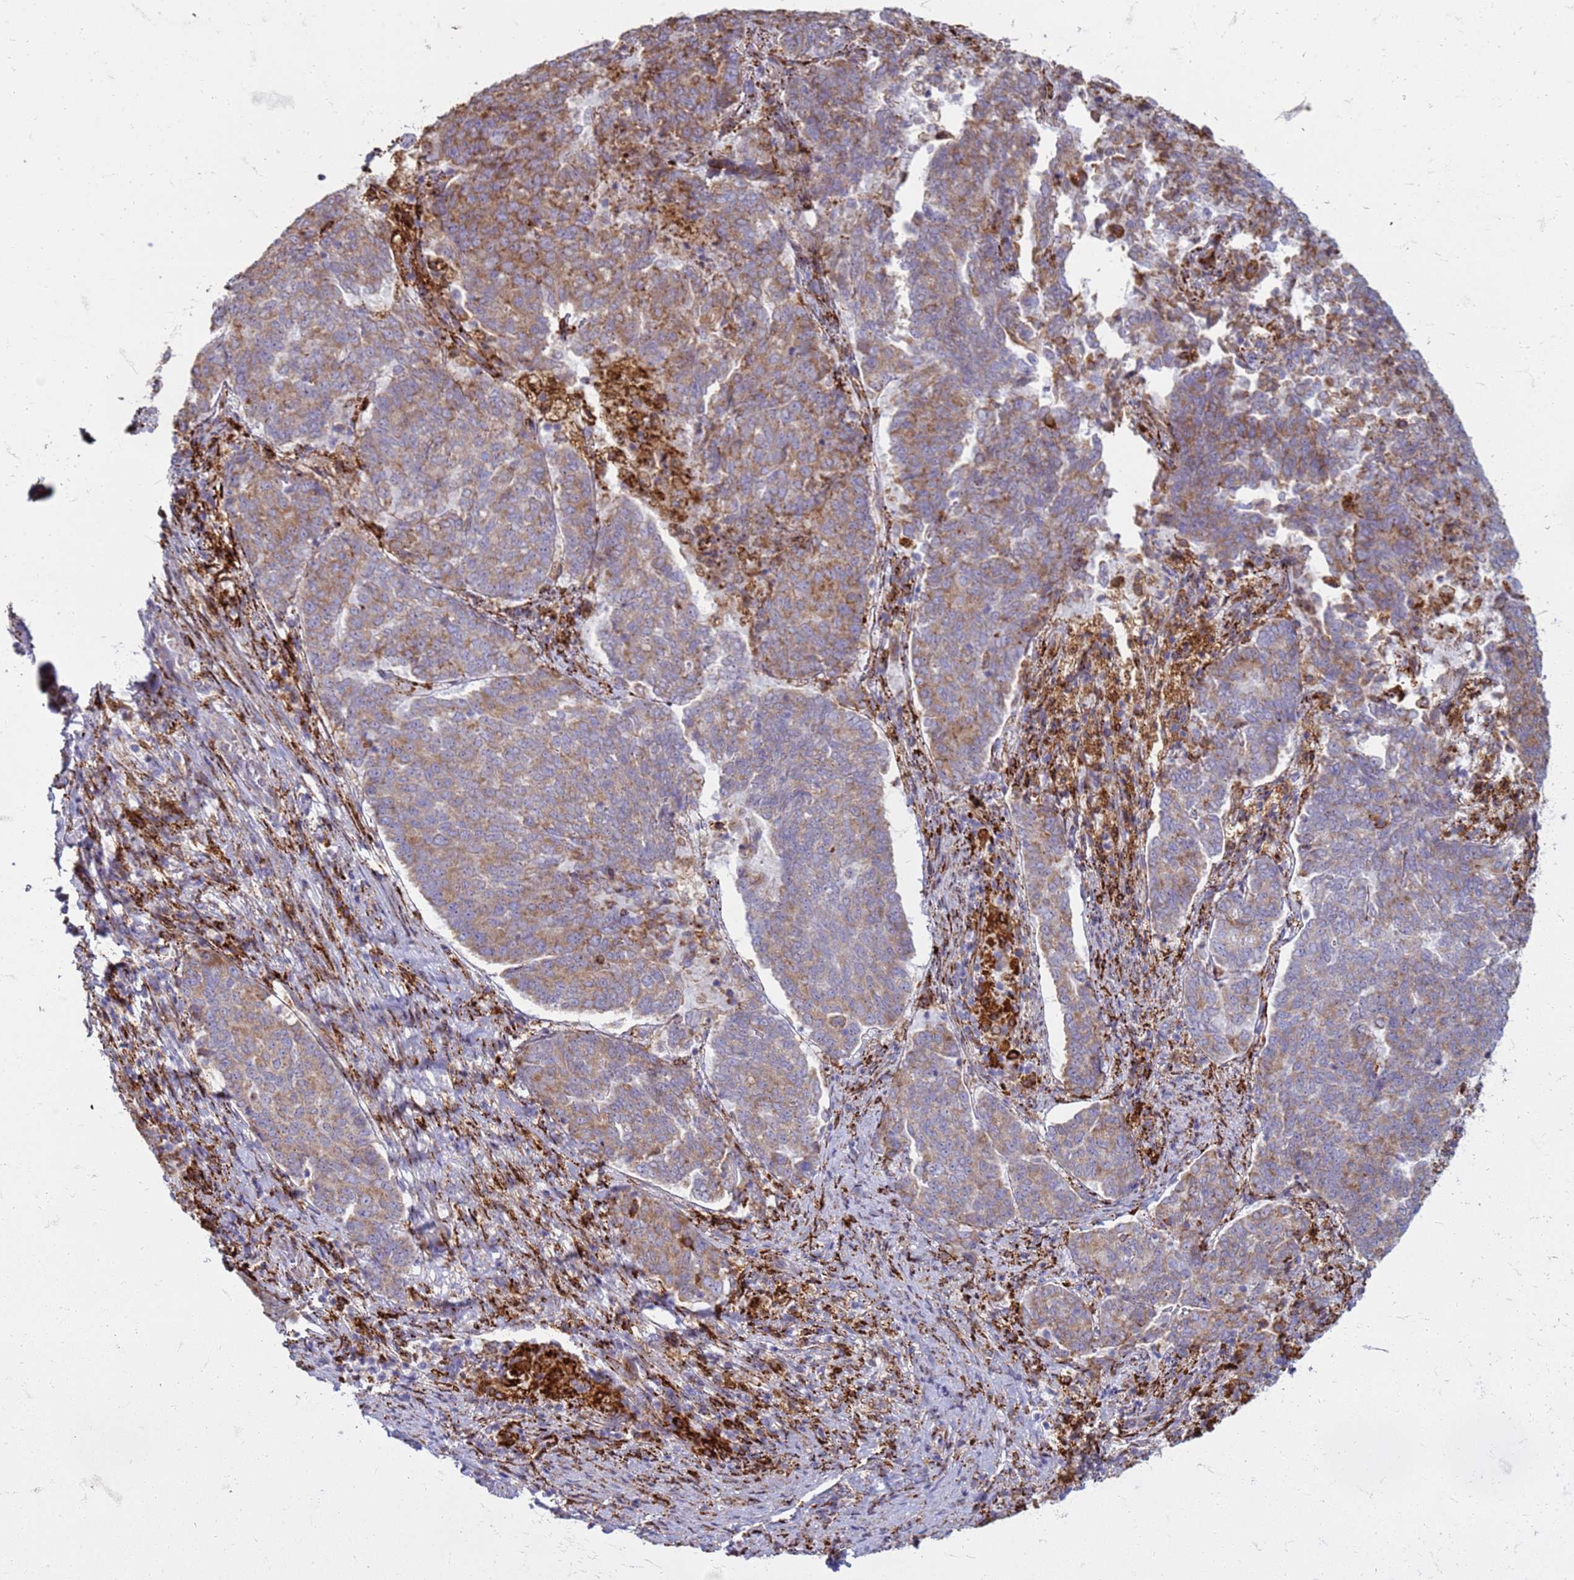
{"staining": {"intensity": "moderate", "quantity": "25%-75%", "location": "cytoplasmic/membranous"}, "tissue": "endometrial cancer", "cell_type": "Tumor cells", "image_type": "cancer", "snomed": [{"axis": "morphology", "description": "Adenocarcinoma, NOS"}, {"axis": "topography", "description": "Endometrium"}], "caption": "Immunohistochemistry (DAB) staining of human endometrial adenocarcinoma displays moderate cytoplasmic/membranous protein positivity in approximately 25%-75% of tumor cells.", "gene": "PDK3", "patient": {"sex": "female", "age": 80}}